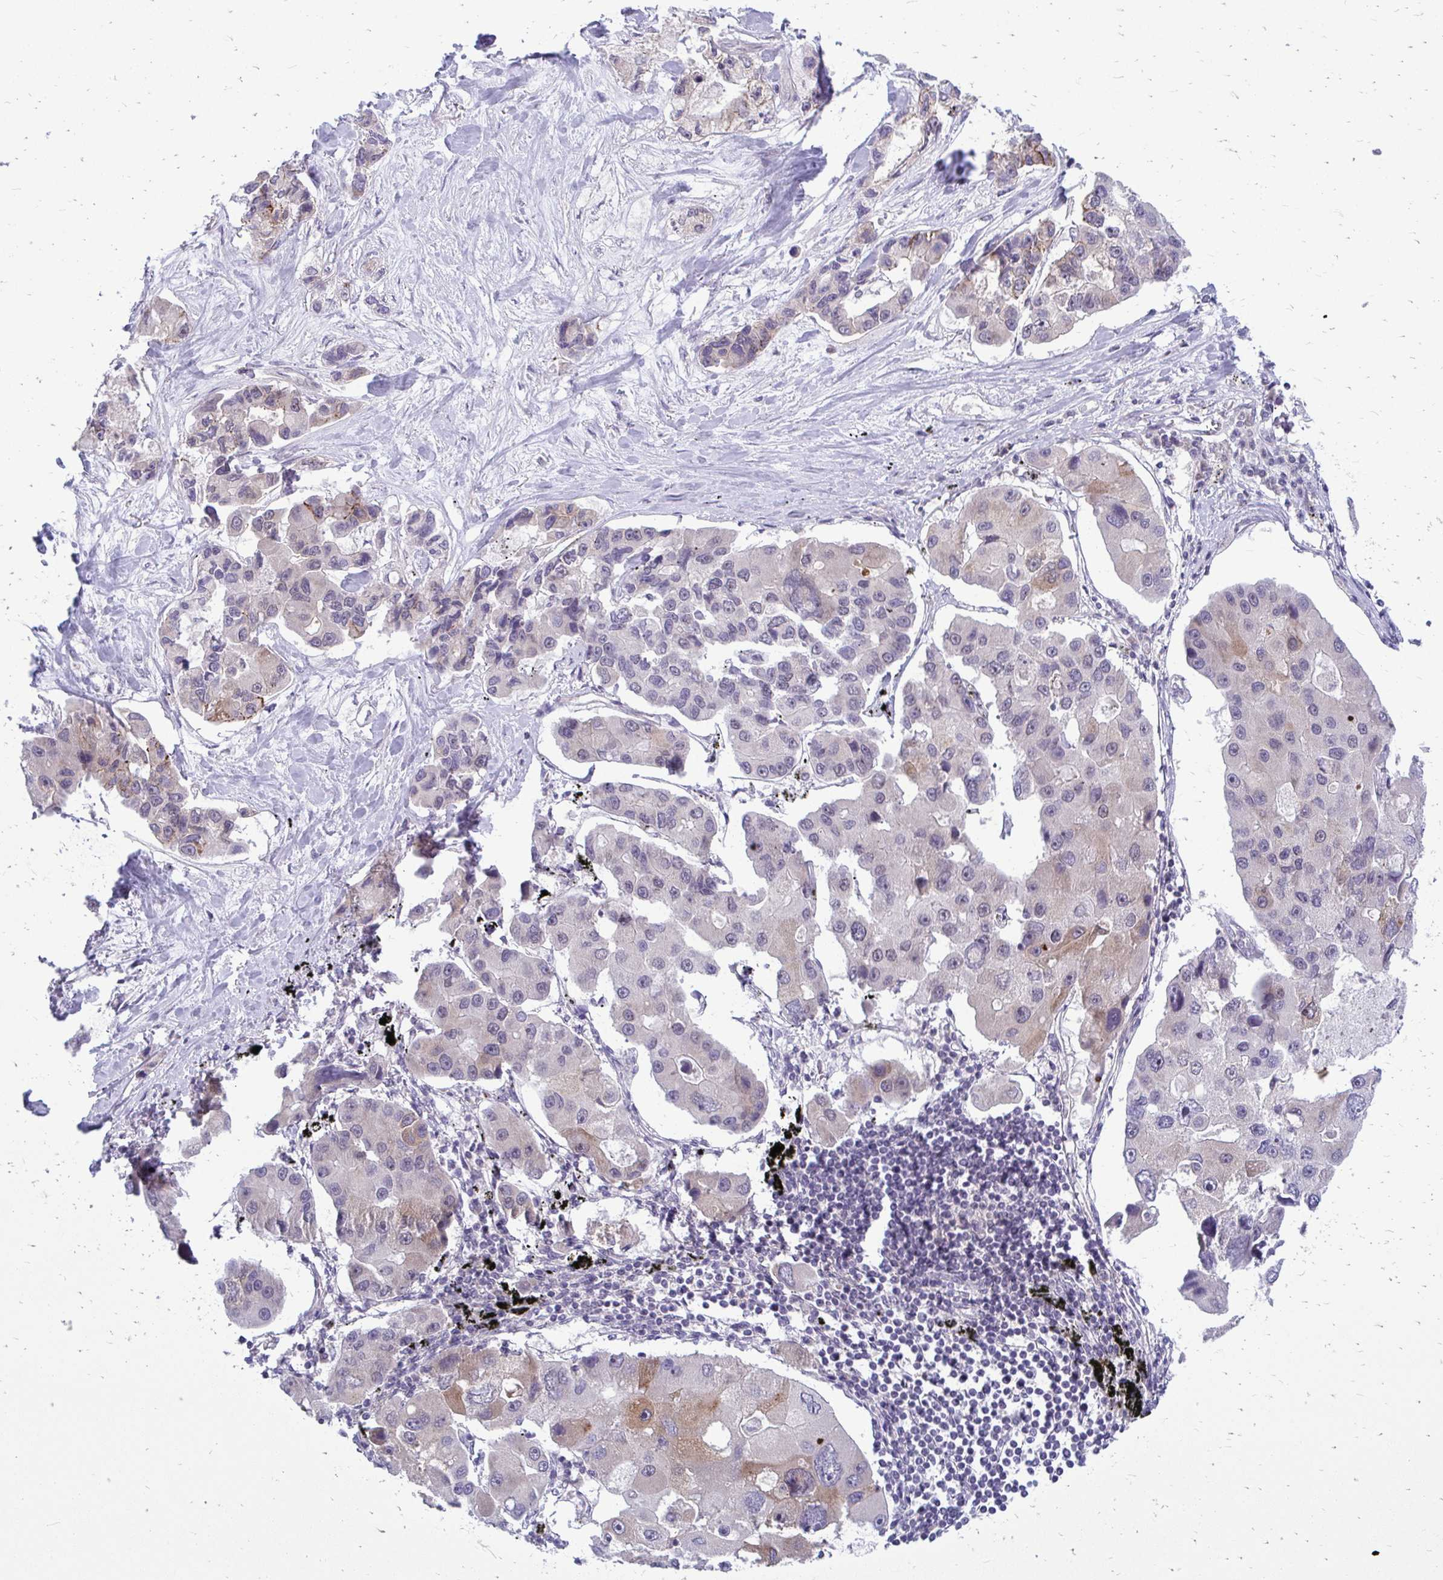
{"staining": {"intensity": "moderate", "quantity": "<25%", "location": "cytoplasmic/membranous"}, "tissue": "lung cancer", "cell_type": "Tumor cells", "image_type": "cancer", "snomed": [{"axis": "morphology", "description": "Adenocarcinoma, NOS"}, {"axis": "topography", "description": "Lung"}], "caption": "IHC staining of lung cancer (adenocarcinoma), which displays low levels of moderate cytoplasmic/membranous expression in approximately <25% of tumor cells indicating moderate cytoplasmic/membranous protein expression. The staining was performed using DAB (3,3'-diaminobenzidine) (brown) for protein detection and nuclei were counterstained in hematoxylin (blue).", "gene": "ACSL5", "patient": {"sex": "female", "age": 54}}